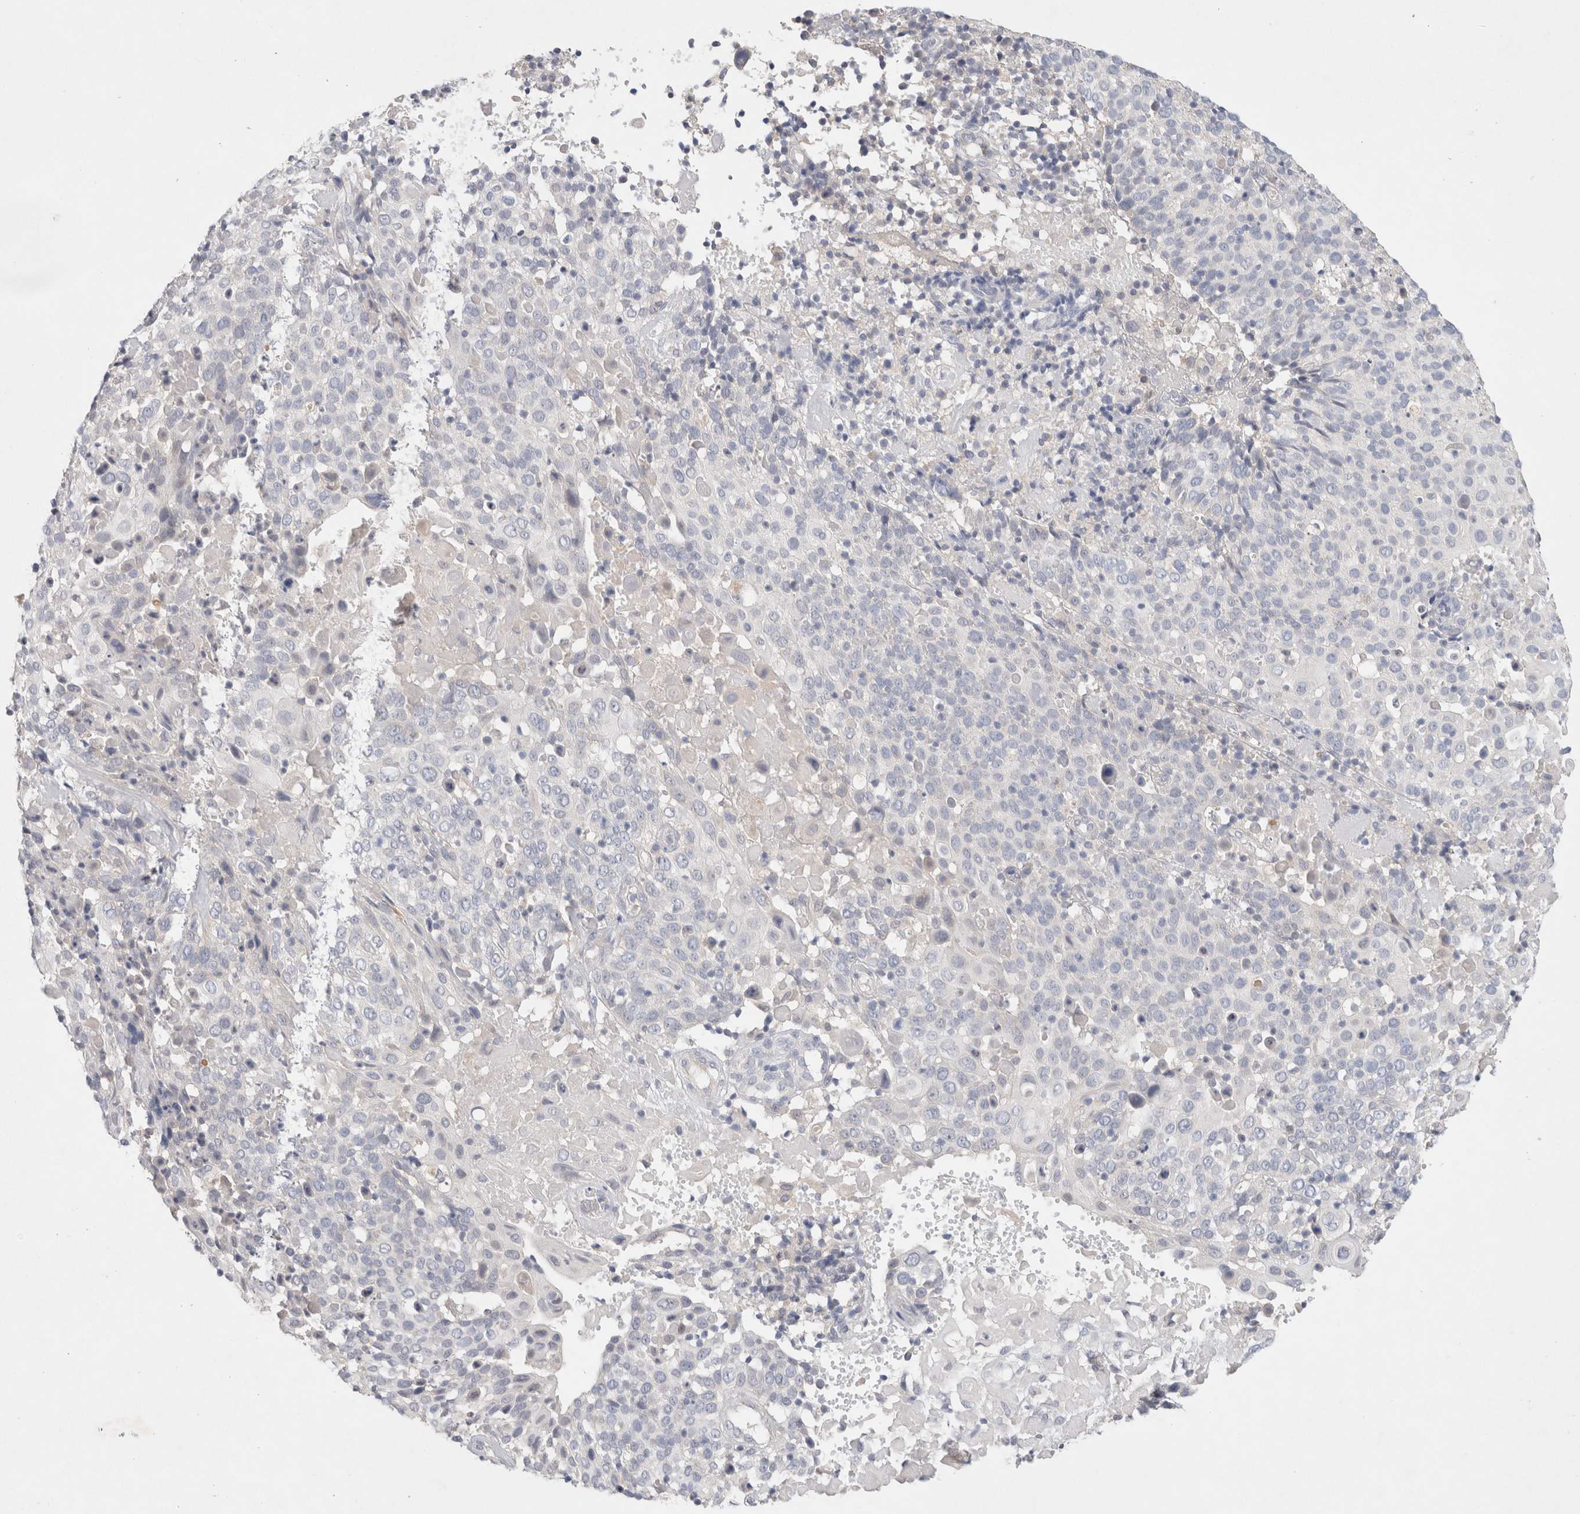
{"staining": {"intensity": "negative", "quantity": "none", "location": "none"}, "tissue": "cervical cancer", "cell_type": "Tumor cells", "image_type": "cancer", "snomed": [{"axis": "morphology", "description": "Squamous cell carcinoma, NOS"}, {"axis": "topography", "description": "Cervix"}], "caption": "Immunohistochemical staining of cervical cancer reveals no significant positivity in tumor cells.", "gene": "MPP2", "patient": {"sex": "female", "age": 74}}